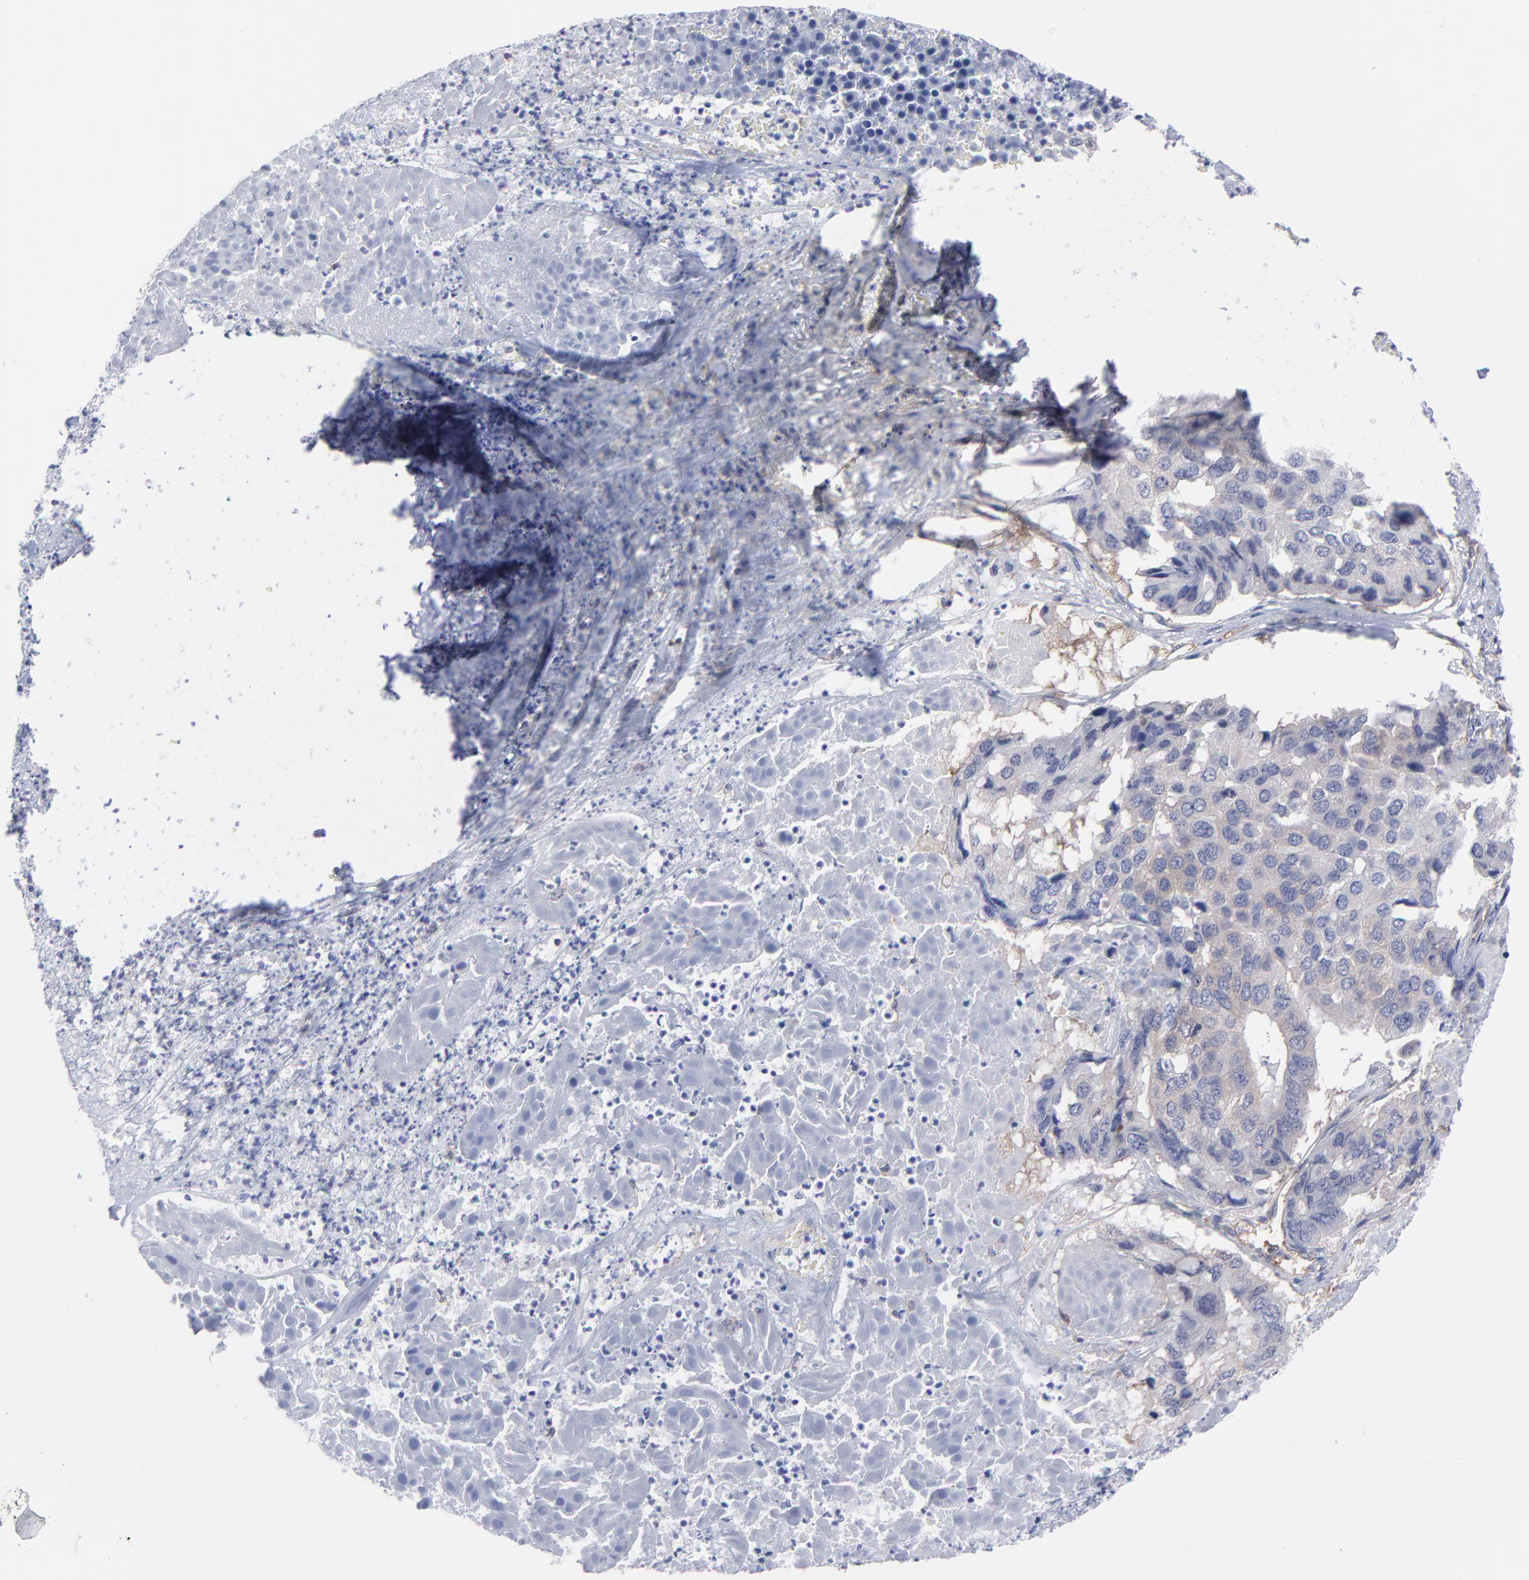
{"staining": {"intensity": "negative", "quantity": "none", "location": "none"}, "tissue": "pancreatic cancer", "cell_type": "Tumor cells", "image_type": "cancer", "snomed": [{"axis": "morphology", "description": "Adenocarcinoma, NOS"}, {"axis": "topography", "description": "Pancreas"}], "caption": "Immunohistochemical staining of adenocarcinoma (pancreatic) shows no significant staining in tumor cells.", "gene": "NFKBIA", "patient": {"sex": "male", "age": 50}}